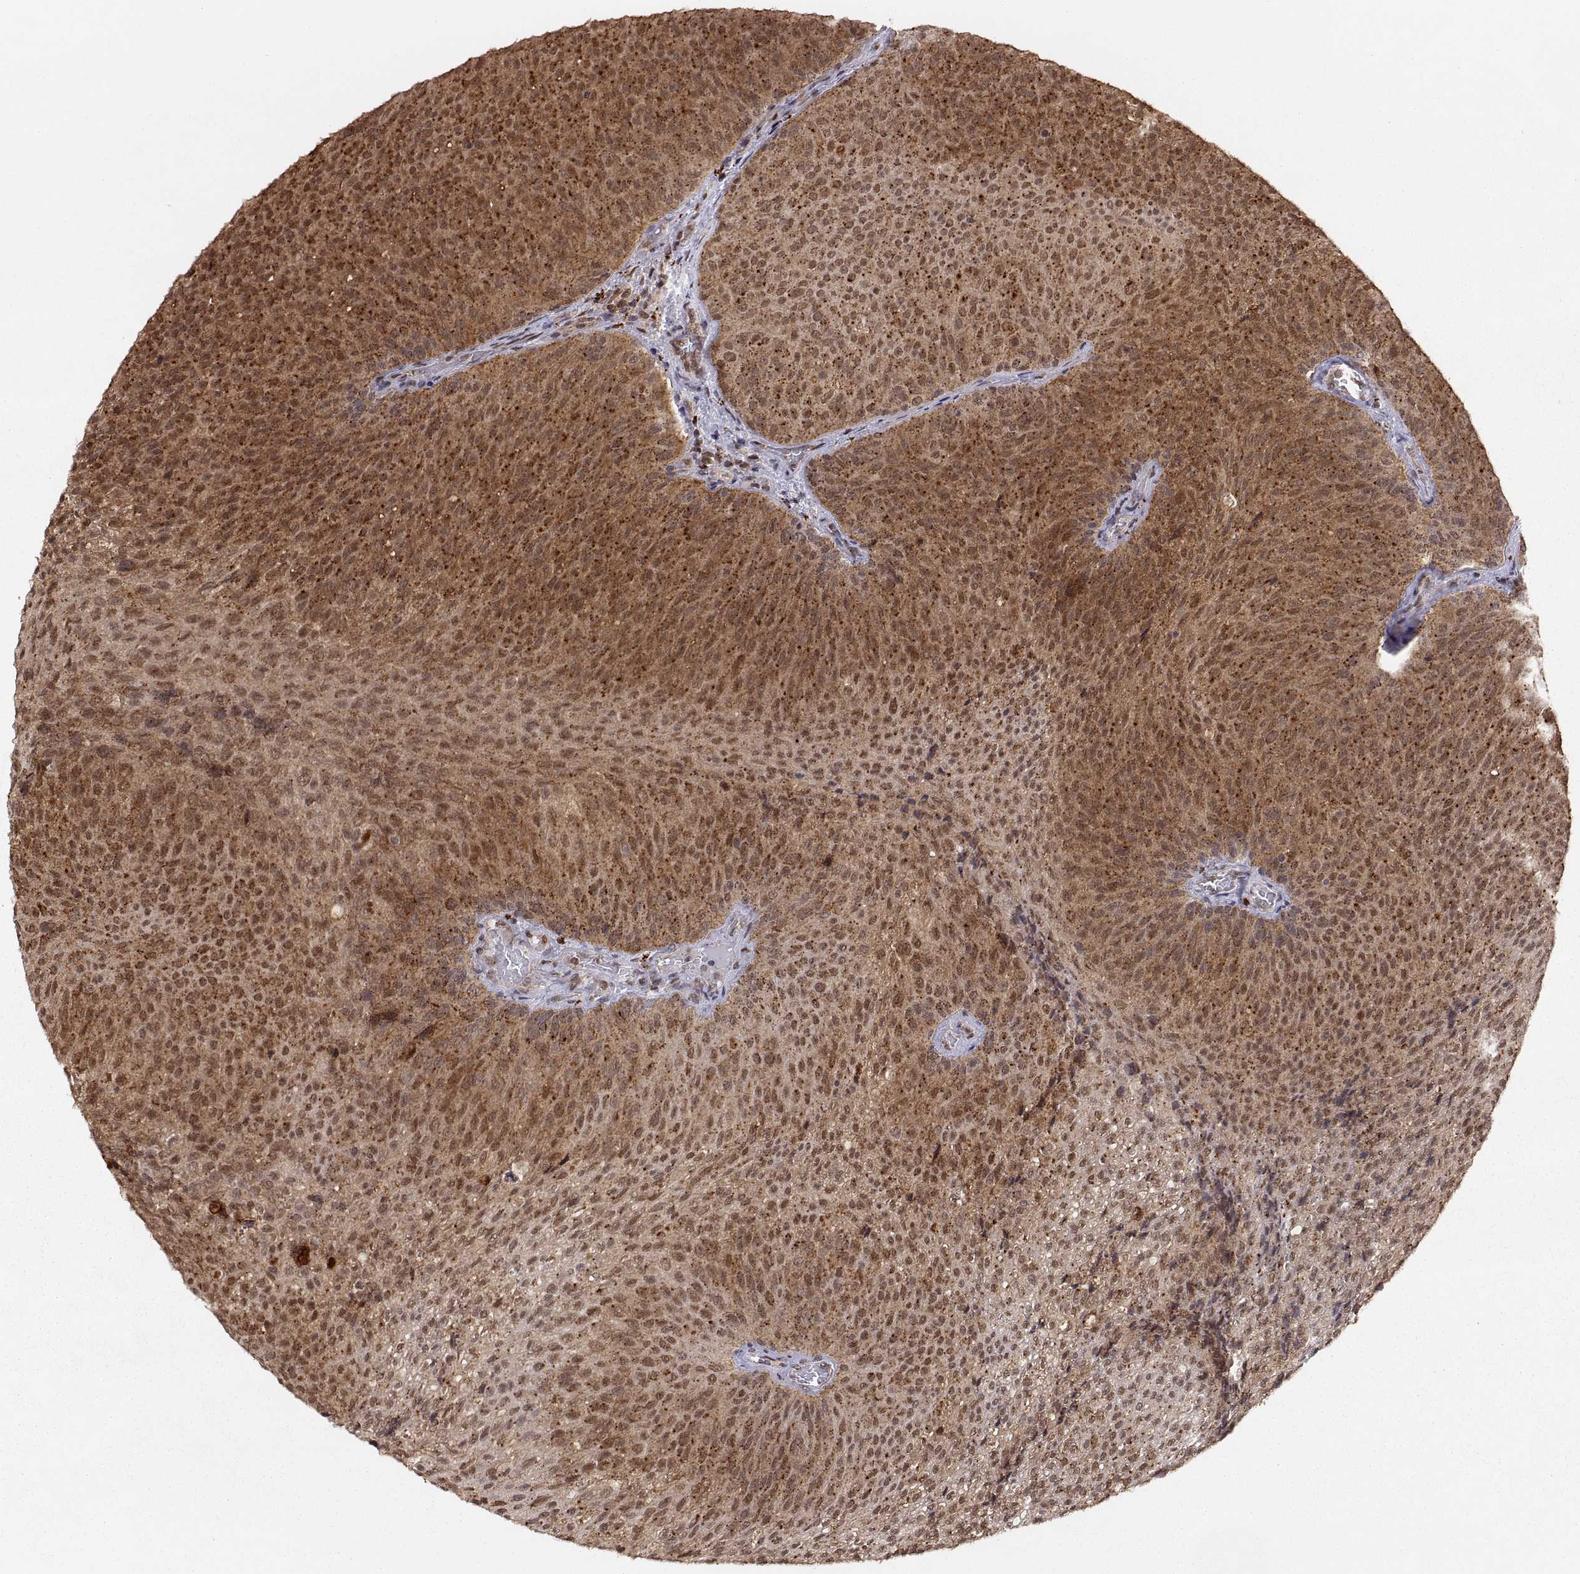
{"staining": {"intensity": "strong", "quantity": "25%-75%", "location": "cytoplasmic/membranous,nuclear"}, "tissue": "urothelial cancer", "cell_type": "Tumor cells", "image_type": "cancer", "snomed": [{"axis": "morphology", "description": "Urothelial carcinoma, Low grade"}, {"axis": "topography", "description": "Urinary bladder"}], "caption": "Human urothelial carcinoma (low-grade) stained for a protein (brown) displays strong cytoplasmic/membranous and nuclear positive positivity in about 25%-75% of tumor cells.", "gene": "PSMC2", "patient": {"sex": "male", "age": 78}}